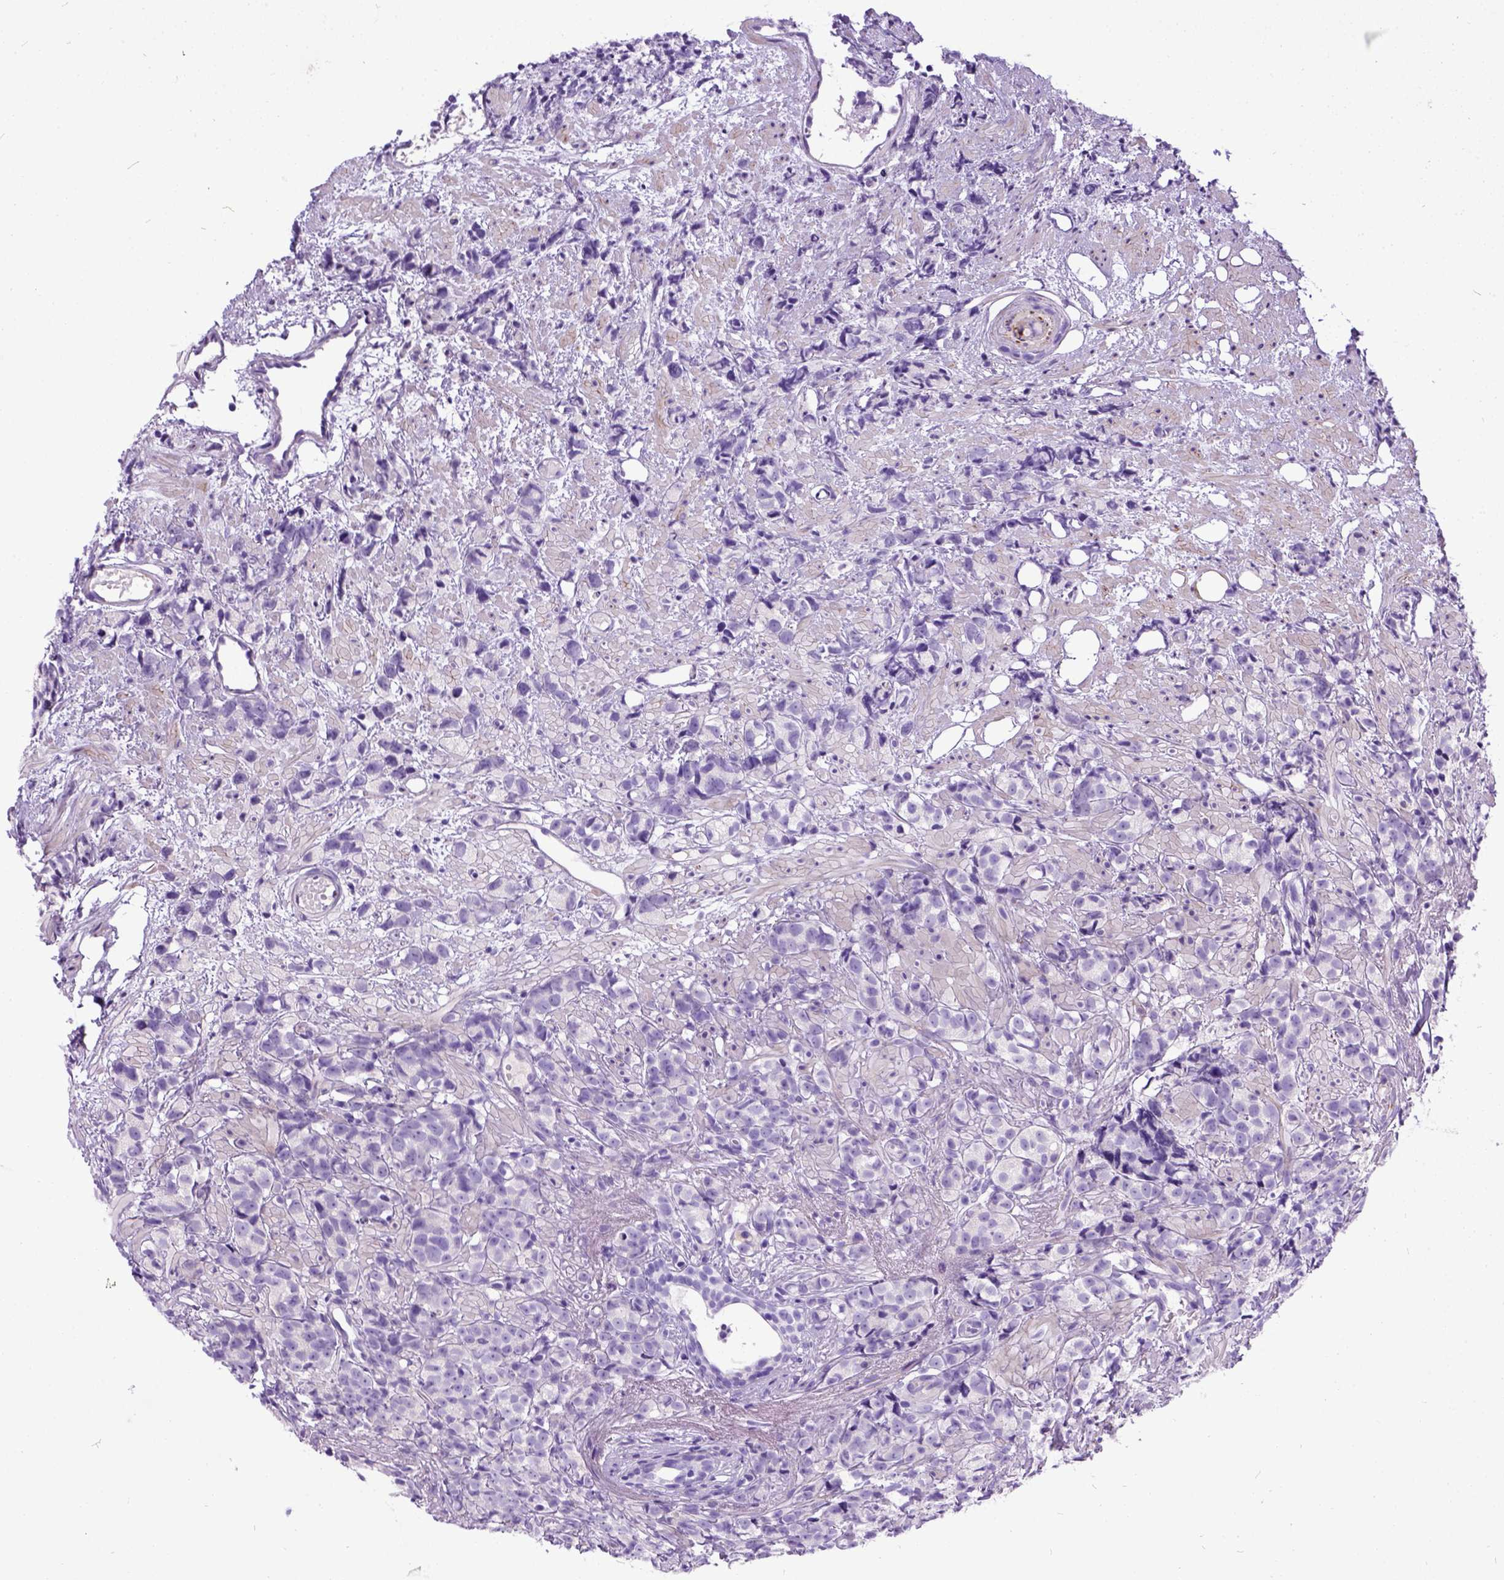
{"staining": {"intensity": "negative", "quantity": "none", "location": "none"}, "tissue": "prostate cancer", "cell_type": "Tumor cells", "image_type": "cancer", "snomed": [{"axis": "morphology", "description": "Adenocarcinoma, High grade"}, {"axis": "topography", "description": "Prostate"}], "caption": "Immunohistochemical staining of human prostate cancer shows no significant positivity in tumor cells.", "gene": "IGF2", "patient": {"sex": "male", "age": 81}}